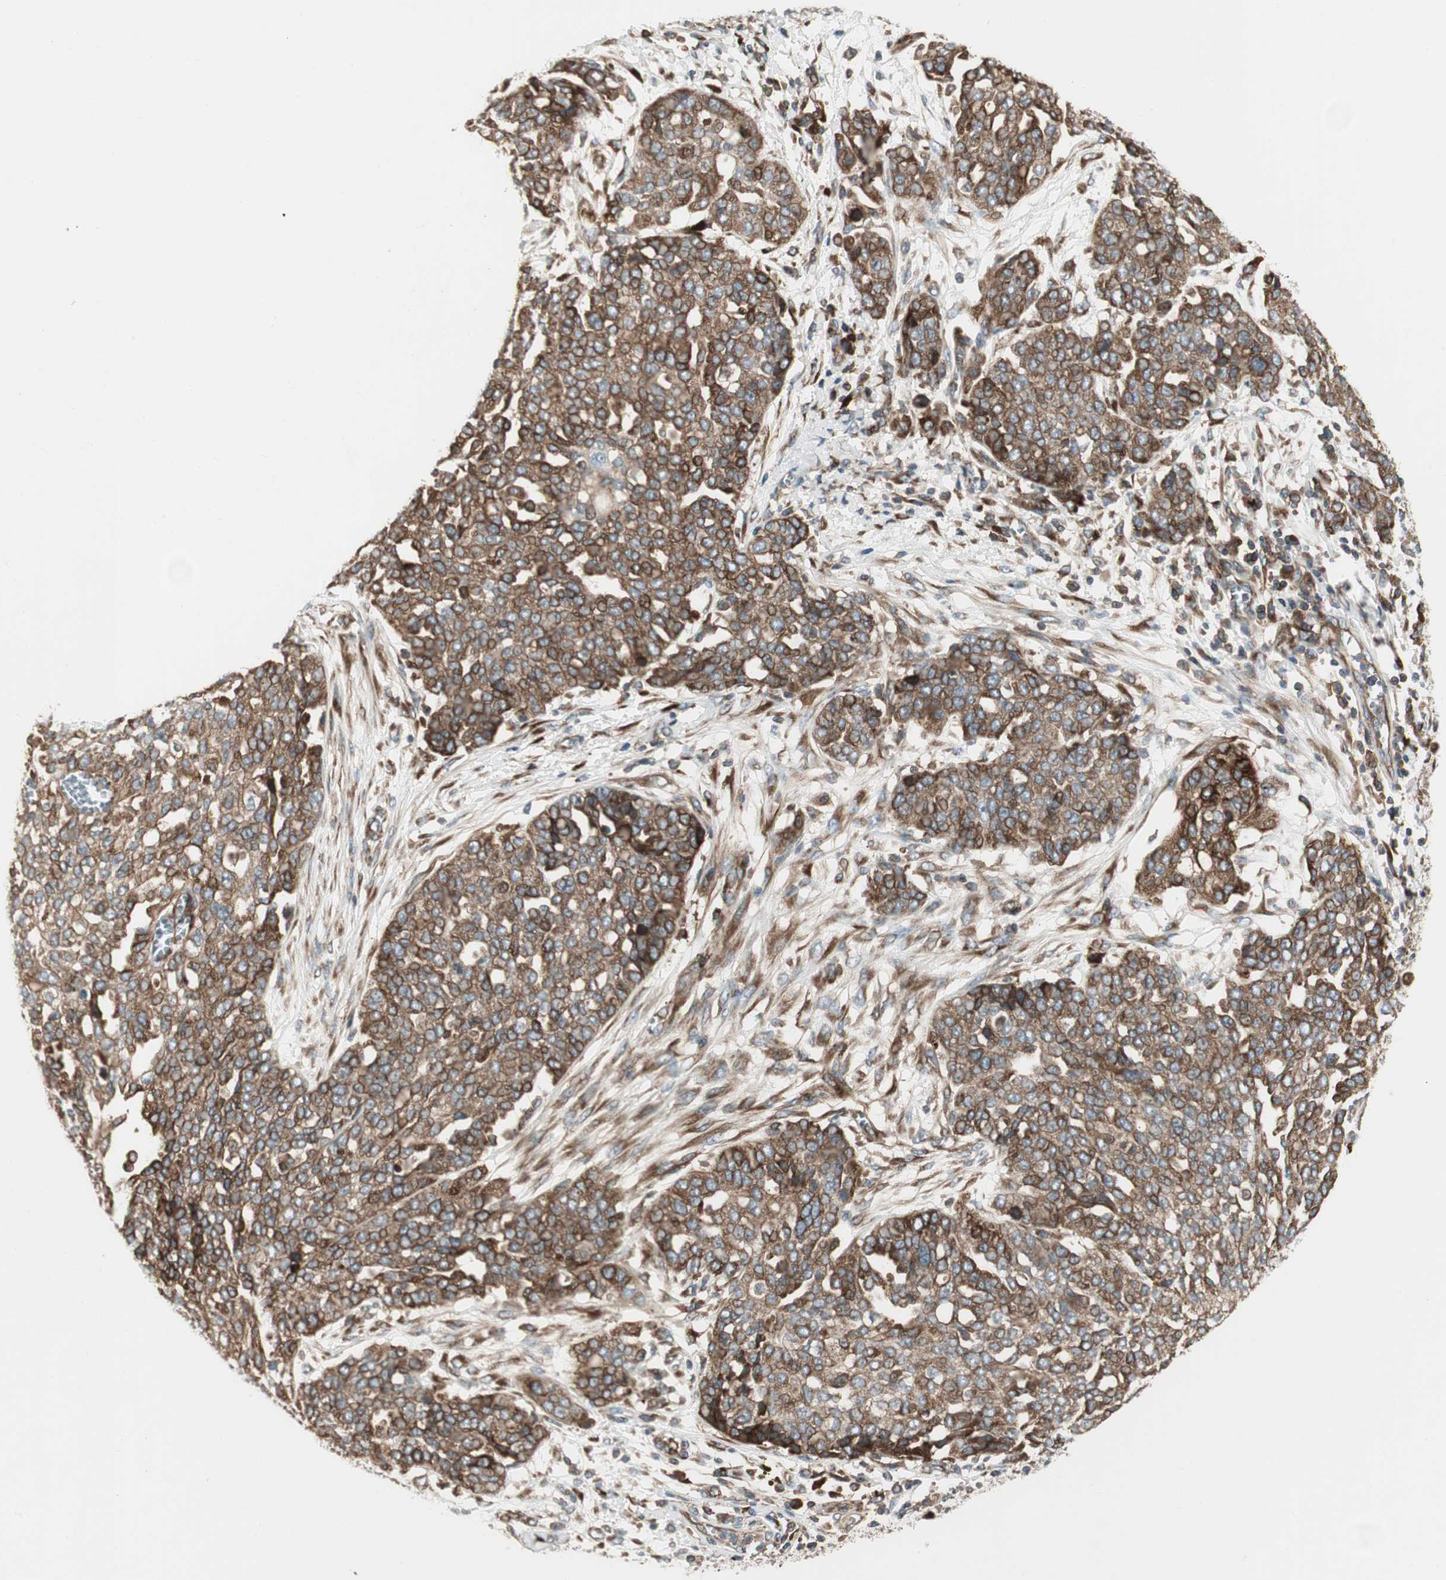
{"staining": {"intensity": "strong", "quantity": ">75%", "location": "cytoplasmic/membranous"}, "tissue": "ovarian cancer", "cell_type": "Tumor cells", "image_type": "cancer", "snomed": [{"axis": "morphology", "description": "Cystadenocarcinoma, serous, NOS"}, {"axis": "topography", "description": "Soft tissue"}, {"axis": "topography", "description": "Ovary"}], "caption": "Tumor cells demonstrate high levels of strong cytoplasmic/membranous positivity in approximately >75% of cells in ovarian cancer.", "gene": "PRKG1", "patient": {"sex": "female", "age": 57}}